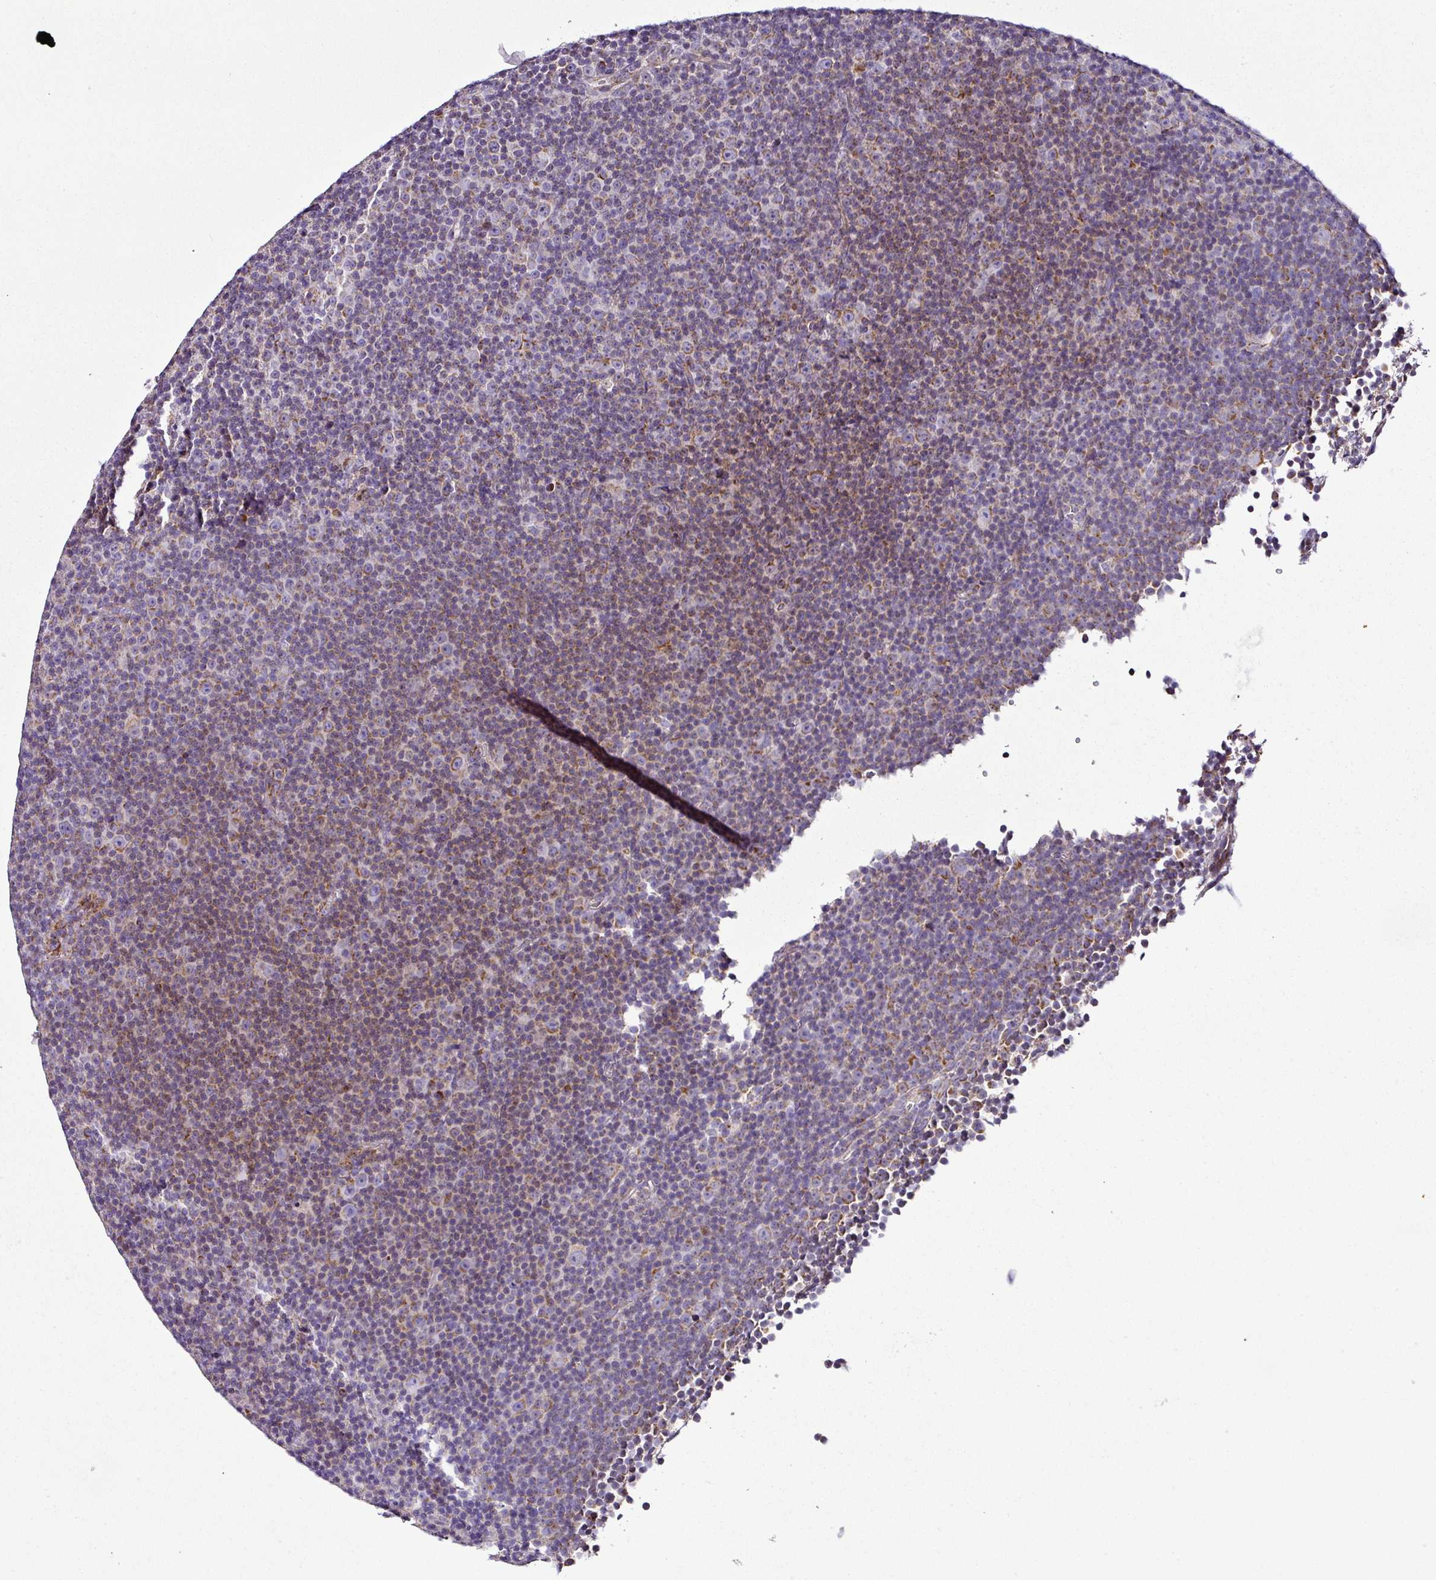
{"staining": {"intensity": "moderate", "quantity": "<25%", "location": "cytoplasmic/membranous"}, "tissue": "lymphoma", "cell_type": "Tumor cells", "image_type": "cancer", "snomed": [{"axis": "morphology", "description": "Malignant lymphoma, non-Hodgkin's type, Low grade"}, {"axis": "topography", "description": "Lymph node"}], "caption": "An image showing moderate cytoplasmic/membranous positivity in about <25% of tumor cells in malignant lymphoma, non-Hodgkin's type (low-grade), as visualized by brown immunohistochemical staining.", "gene": "DPAGT1", "patient": {"sex": "female", "age": 67}}